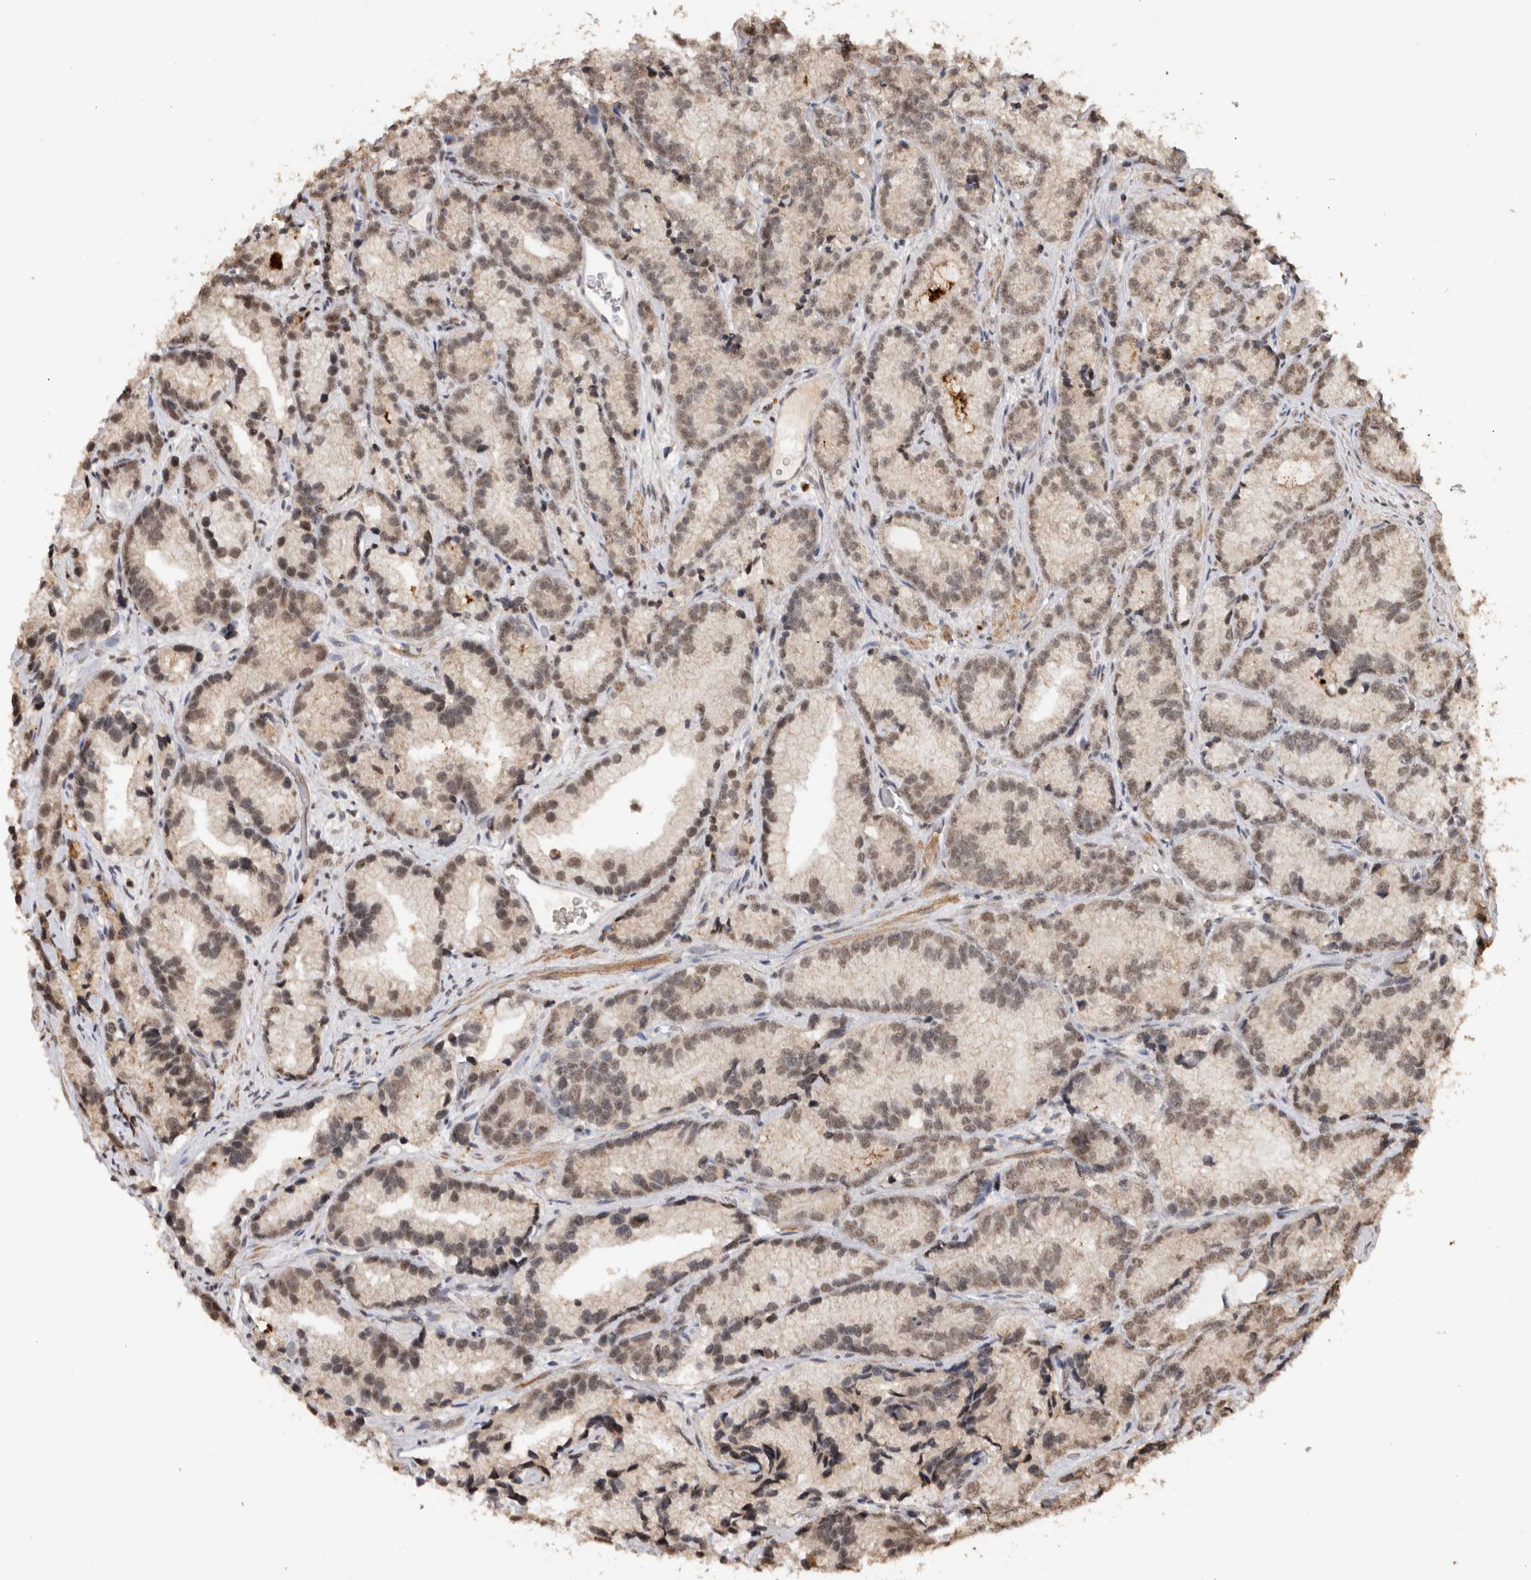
{"staining": {"intensity": "weak", "quantity": "25%-75%", "location": "nuclear"}, "tissue": "prostate cancer", "cell_type": "Tumor cells", "image_type": "cancer", "snomed": [{"axis": "morphology", "description": "Adenocarcinoma, Low grade"}, {"axis": "topography", "description": "Prostate"}], "caption": "Prostate cancer tissue demonstrates weak nuclear staining in about 25%-75% of tumor cells", "gene": "KEAP1", "patient": {"sex": "male", "age": 89}}